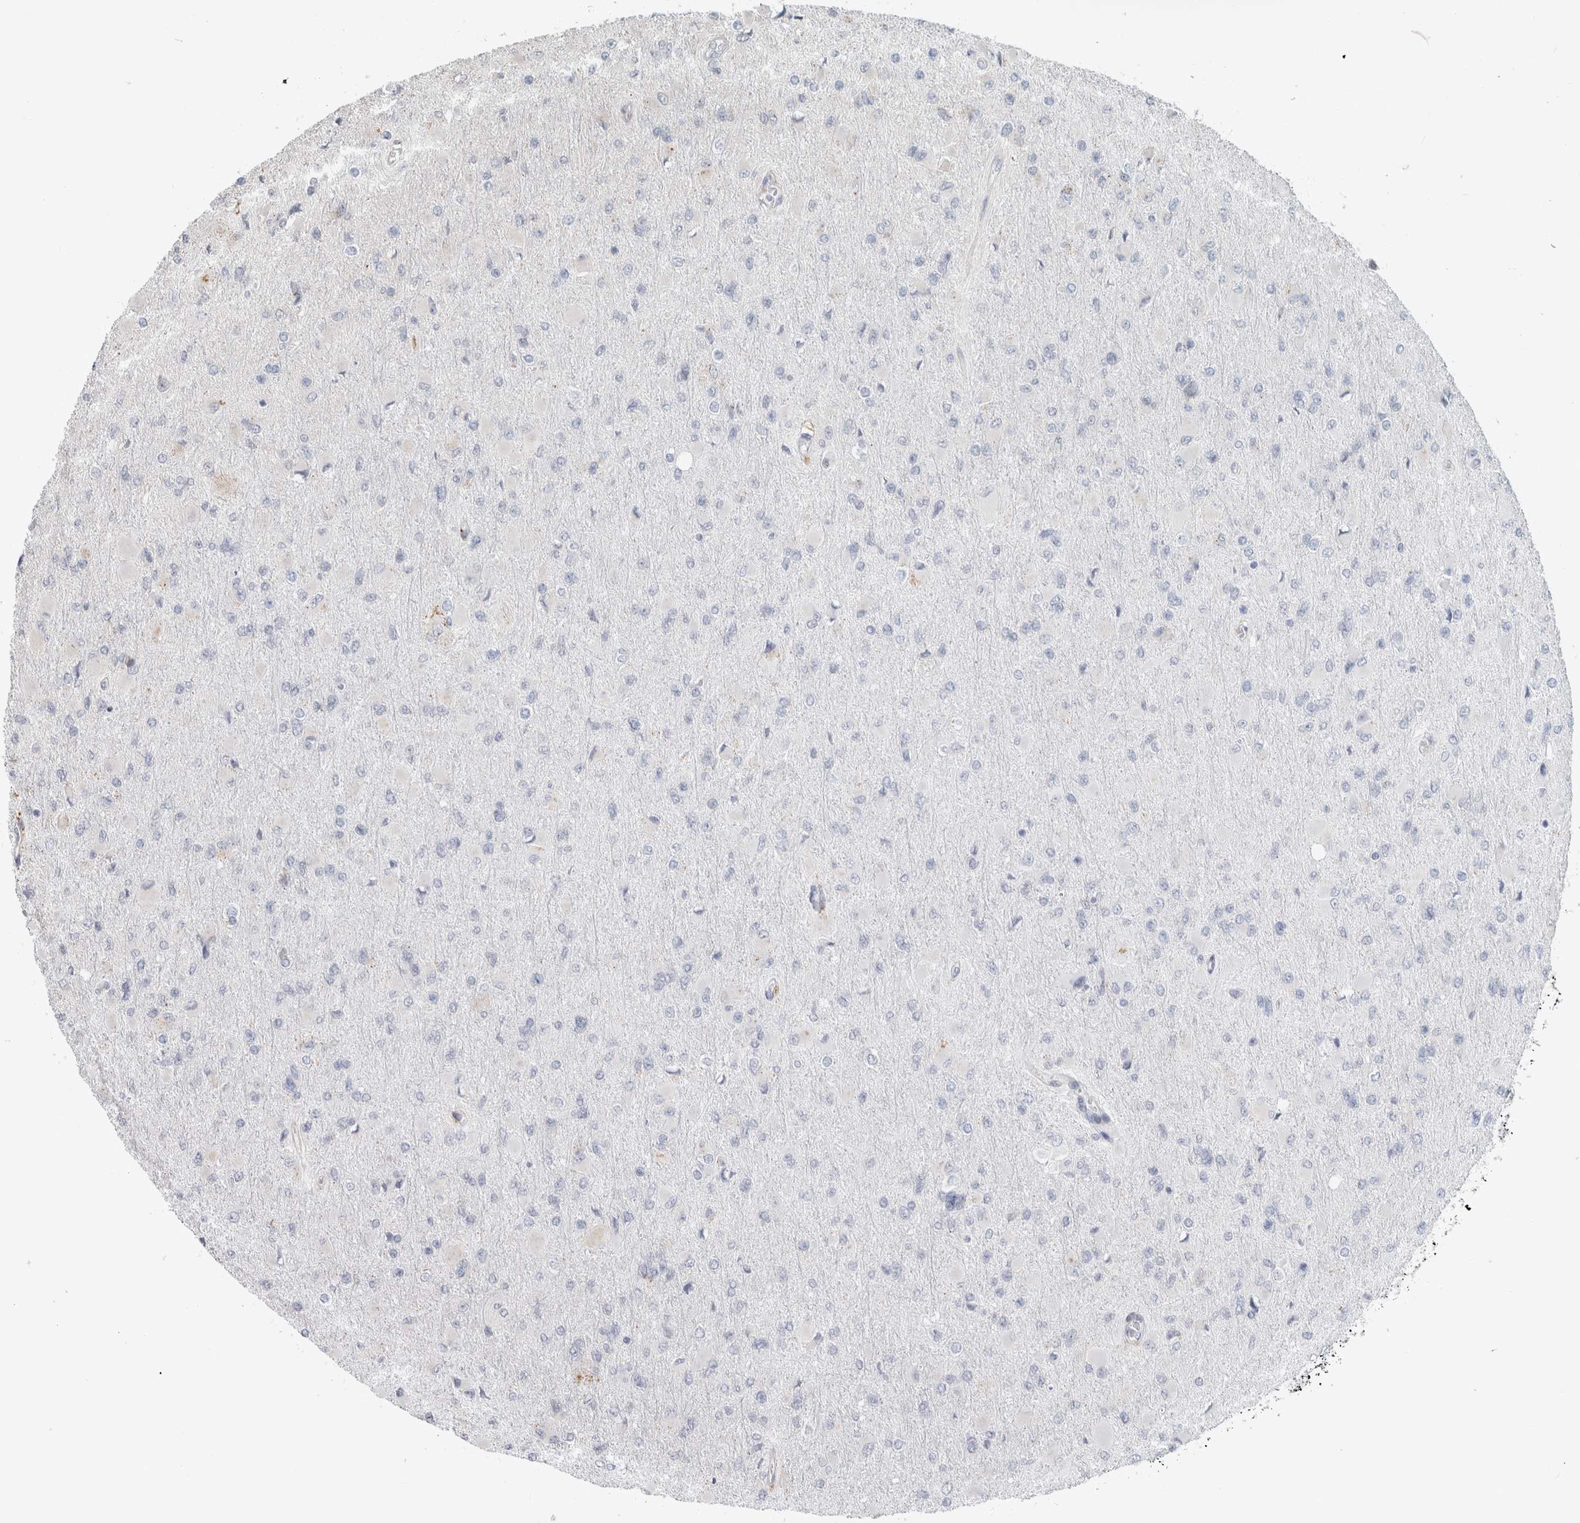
{"staining": {"intensity": "negative", "quantity": "none", "location": "none"}, "tissue": "glioma", "cell_type": "Tumor cells", "image_type": "cancer", "snomed": [{"axis": "morphology", "description": "Glioma, malignant, High grade"}, {"axis": "topography", "description": "Cerebral cortex"}], "caption": "This is a histopathology image of immunohistochemistry (IHC) staining of malignant glioma (high-grade), which shows no positivity in tumor cells.", "gene": "NAB2", "patient": {"sex": "female", "age": 36}}